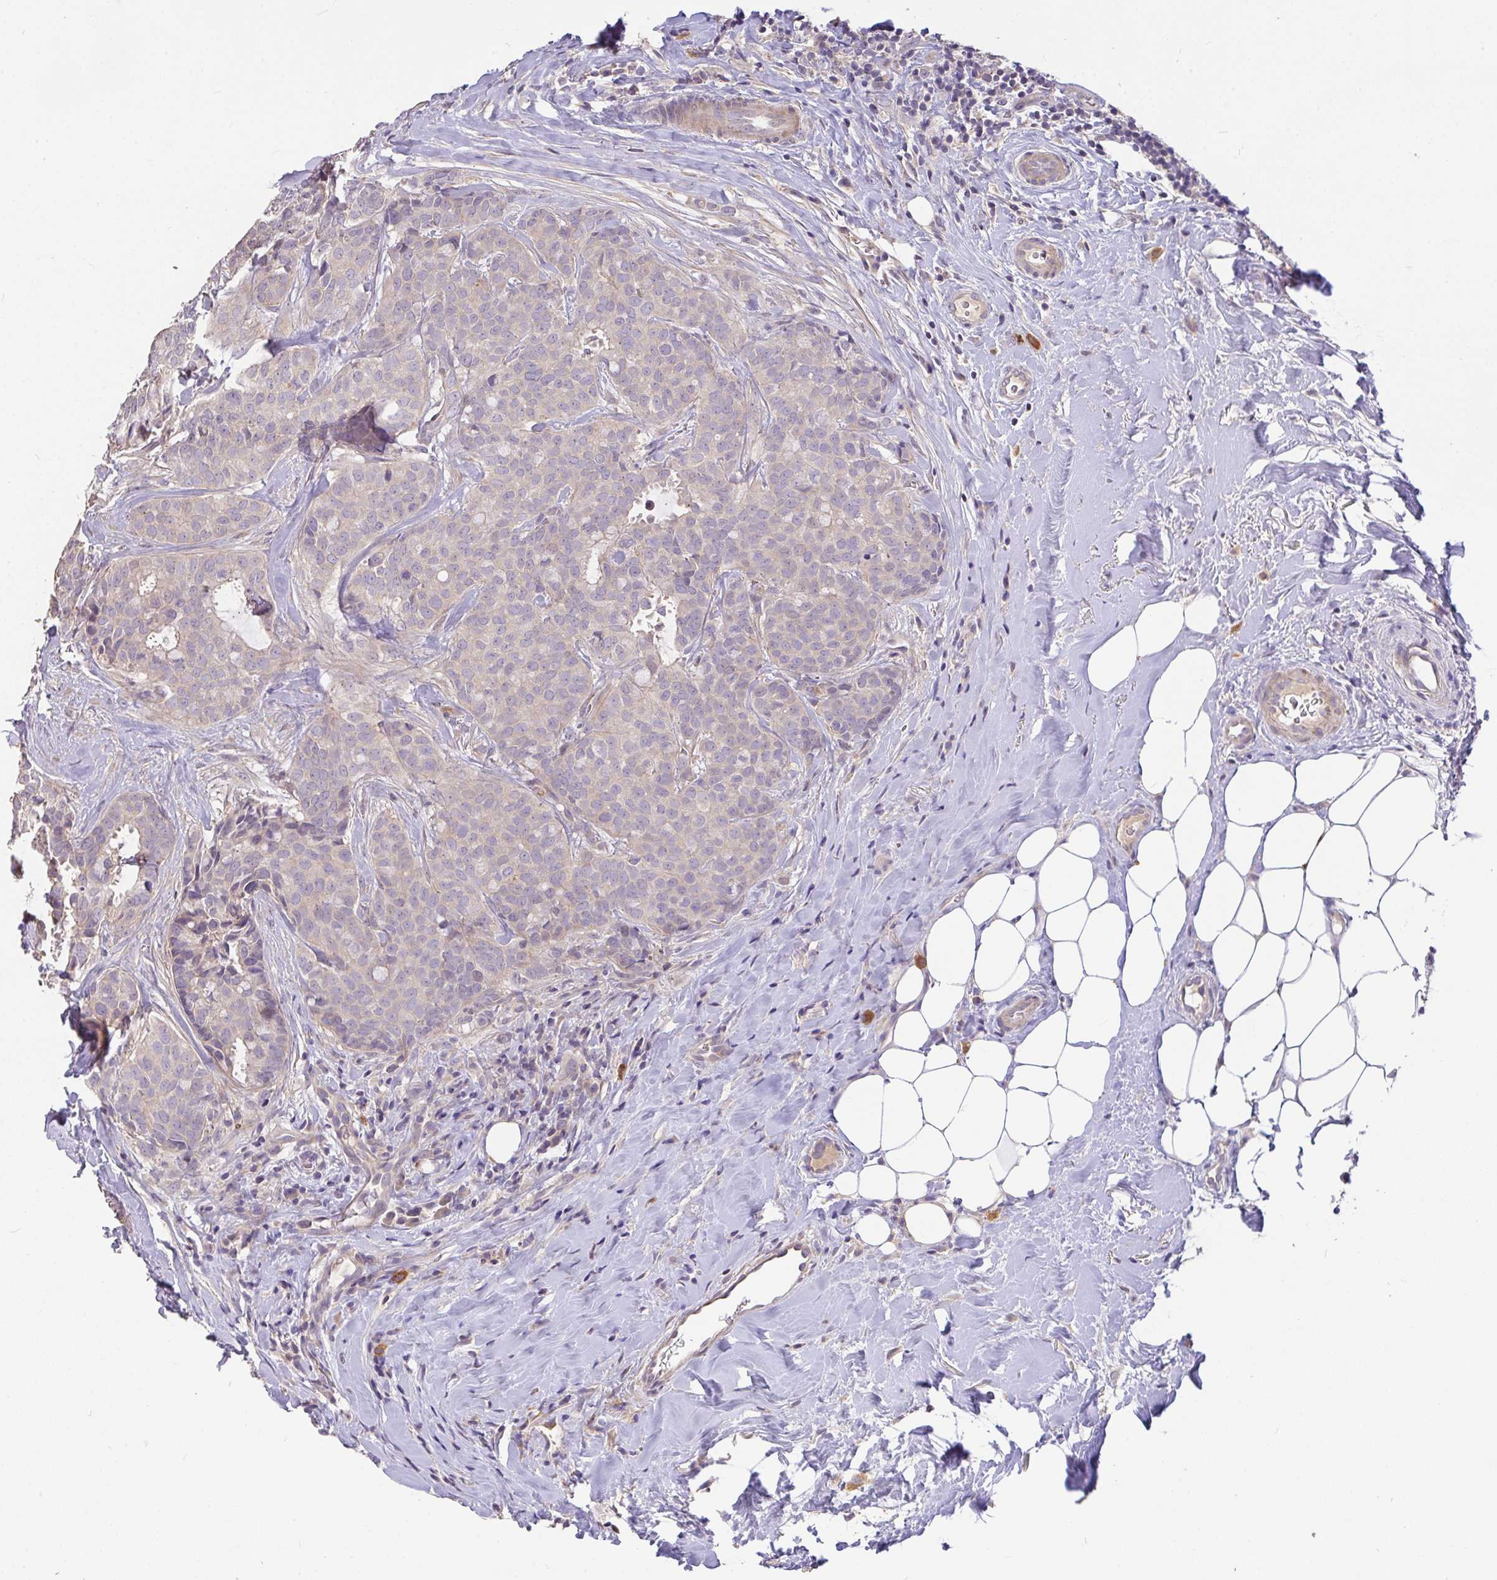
{"staining": {"intensity": "weak", "quantity": "<25%", "location": "cytoplasmic/membranous"}, "tissue": "breast cancer", "cell_type": "Tumor cells", "image_type": "cancer", "snomed": [{"axis": "morphology", "description": "Duct carcinoma"}, {"axis": "topography", "description": "Breast"}], "caption": "This photomicrograph is of breast cancer (infiltrating ductal carcinoma) stained with immunohistochemistry to label a protein in brown with the nuclei are counter-stained blue. There is no positivity in tumor cells.", "gene": "FCER1A", "patient": {"sex": "female", "age": 84}}